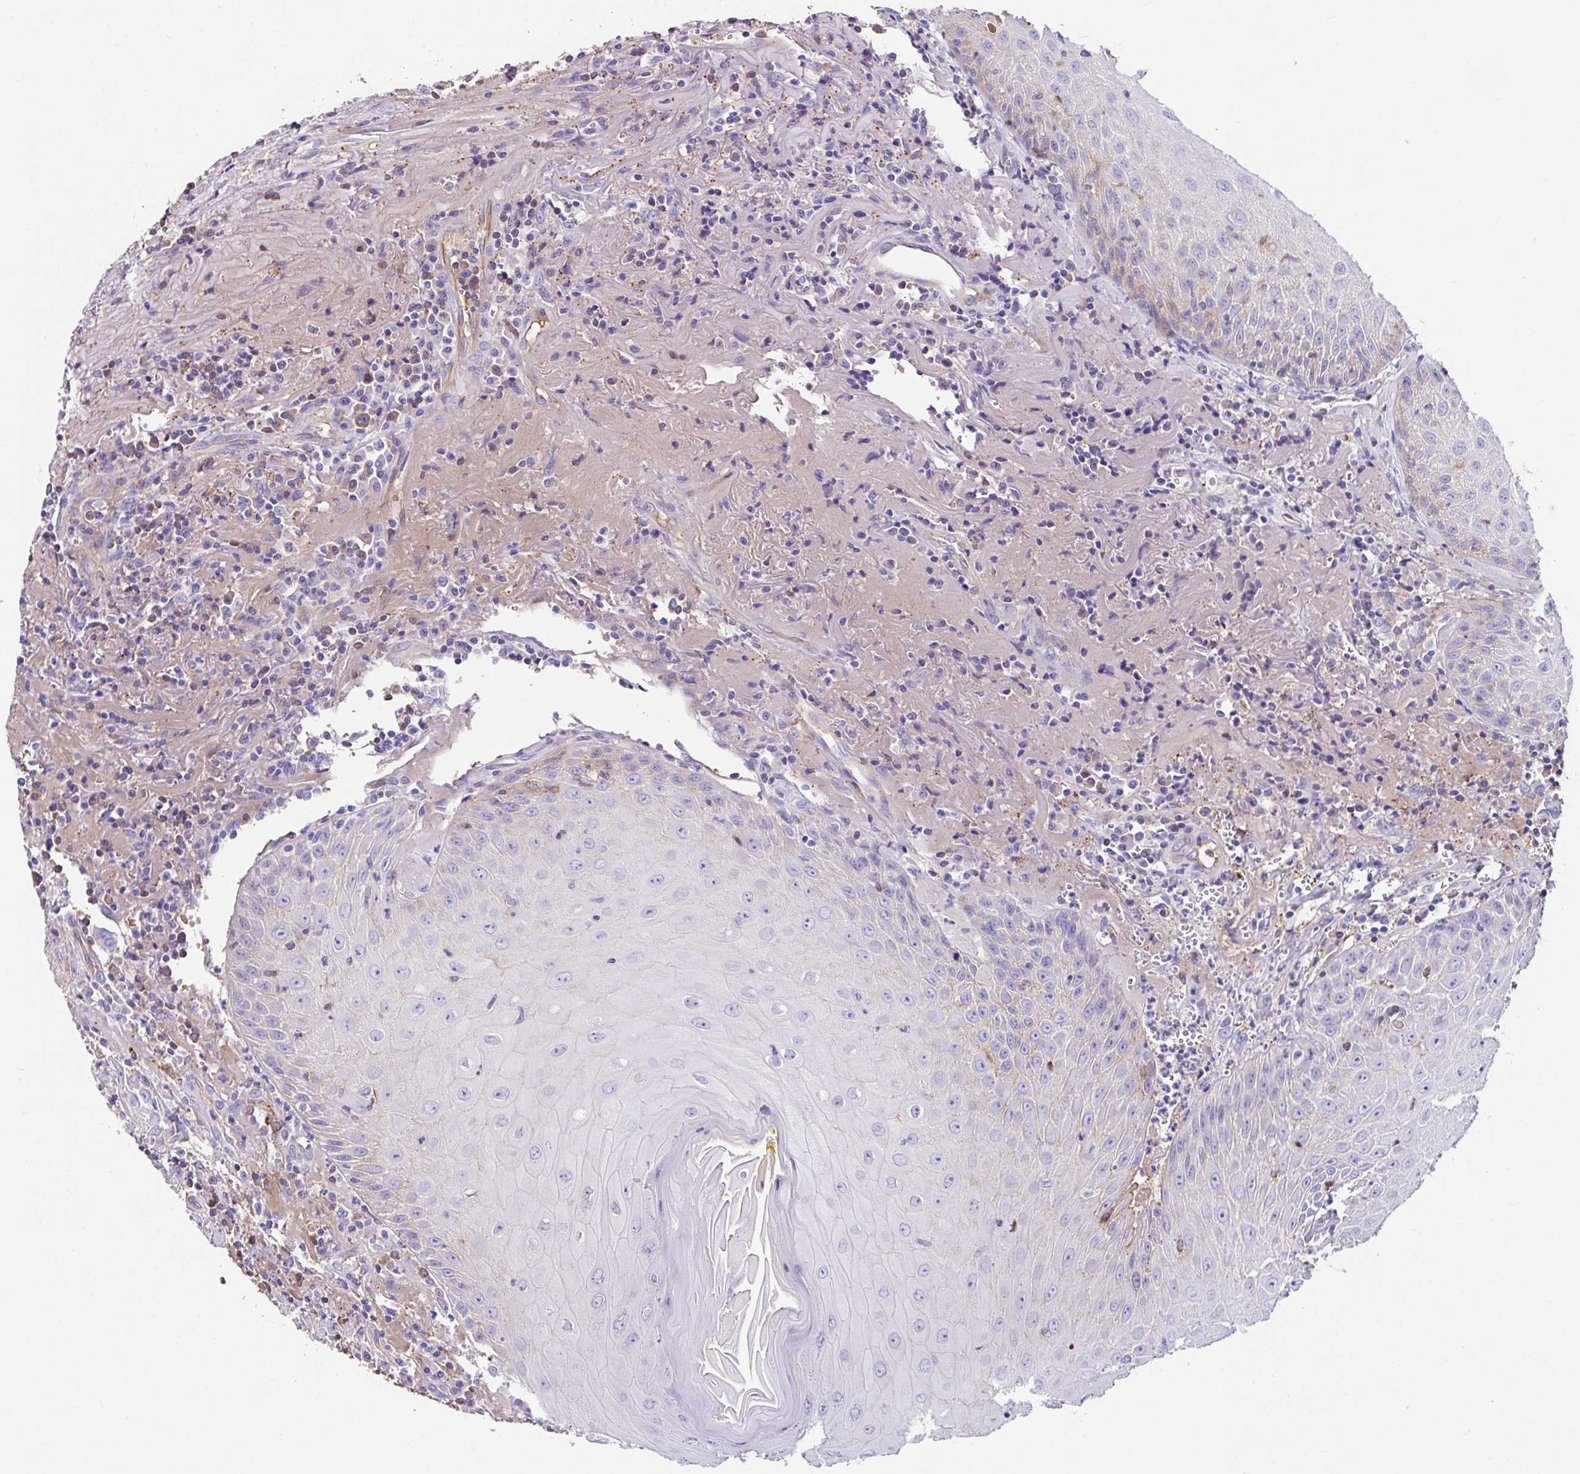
{"staining": {"intensity": "weak", "quantity": "<25%", "location": "cytoplasmic/membranous"}, "tissue": "head and neck cancer", "cell_type": "Tumor cells", "image_type": "cancer", "snomed": [{"axis": "morphology", "description": "Normal tissue, NOS"}, {"axis": "morphology", "description": "Squamous cell carcinoma, NOS"}, {"axis": "topography", "description": "Oral tissue"}, {"axis": "topography", "description": "Head-Neck"}], "caption": "Immunohistochemistry histopathology image of head and neck cancer stained for a protein (brown), which exhibits no expression in tumor cells.", "gene": "ZNF813", "patient": {"sex": "female", "age": 70}}